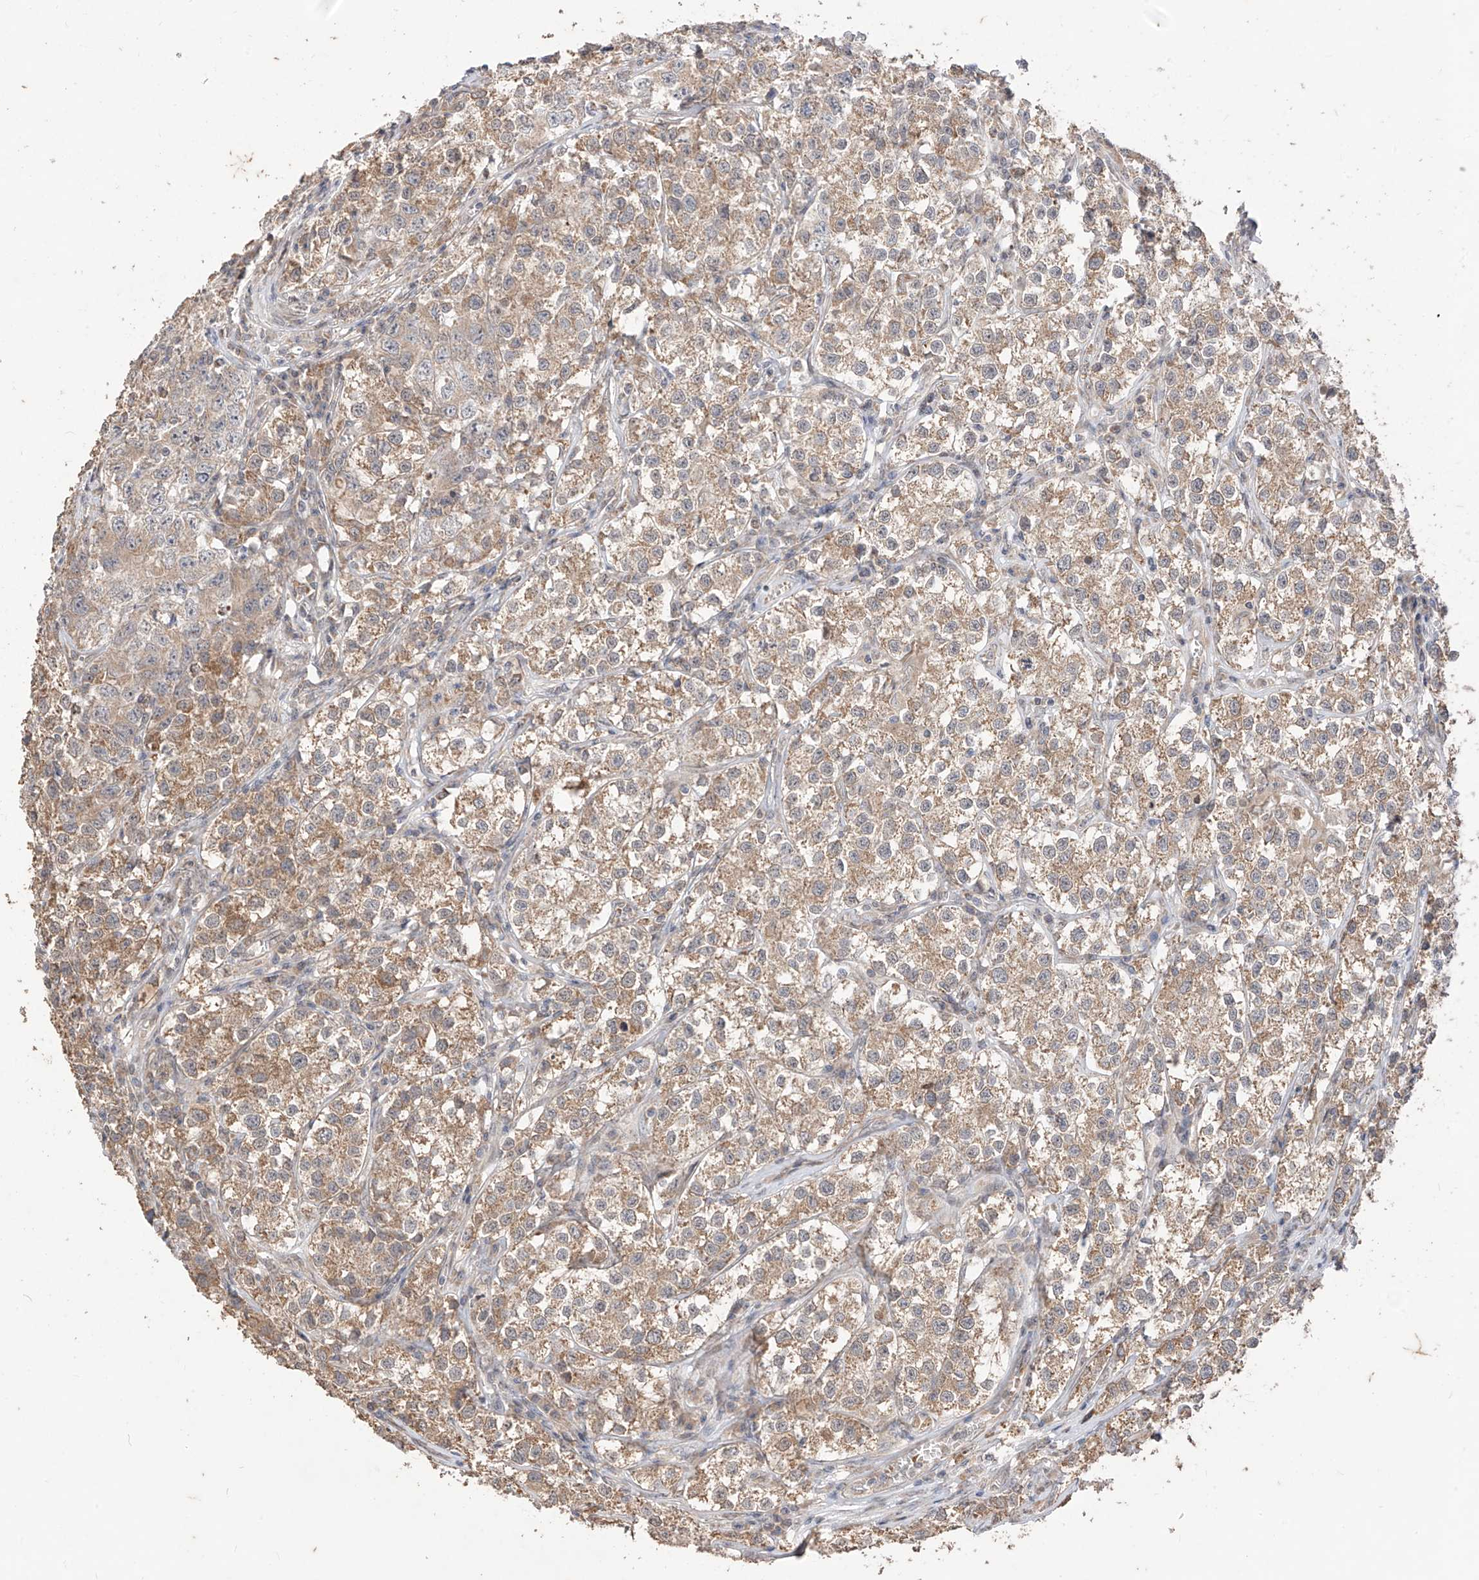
{"staining": {"intensity": "moderate", "quantity": ">75%", "location": "cytoplasmic/membranous"}, "tissue": "testis cancer", "cell_type": "Tumor cells", "image_type": "cancer", "snomed": [{"axis": "morphology", "description": "Seminoma, NOS"}, {"axis": "morphology", "description": "Carcinoma, Embryonal, NOS"}, {"axis": "topography", "description": "Testis"}], "caption": "Tumor cells display moderate cytoplasmic/membranous positivity in approximately >75% of cells in testis cancer (seminoma). Using DAB (3,3'-diaminobenzidine) (brown) and hematoxylin (blue) stains, captured at high magnification using brightfield microscopy.", "gene": "MTUS2", "patient": {"sex": "male", "age": 43}}